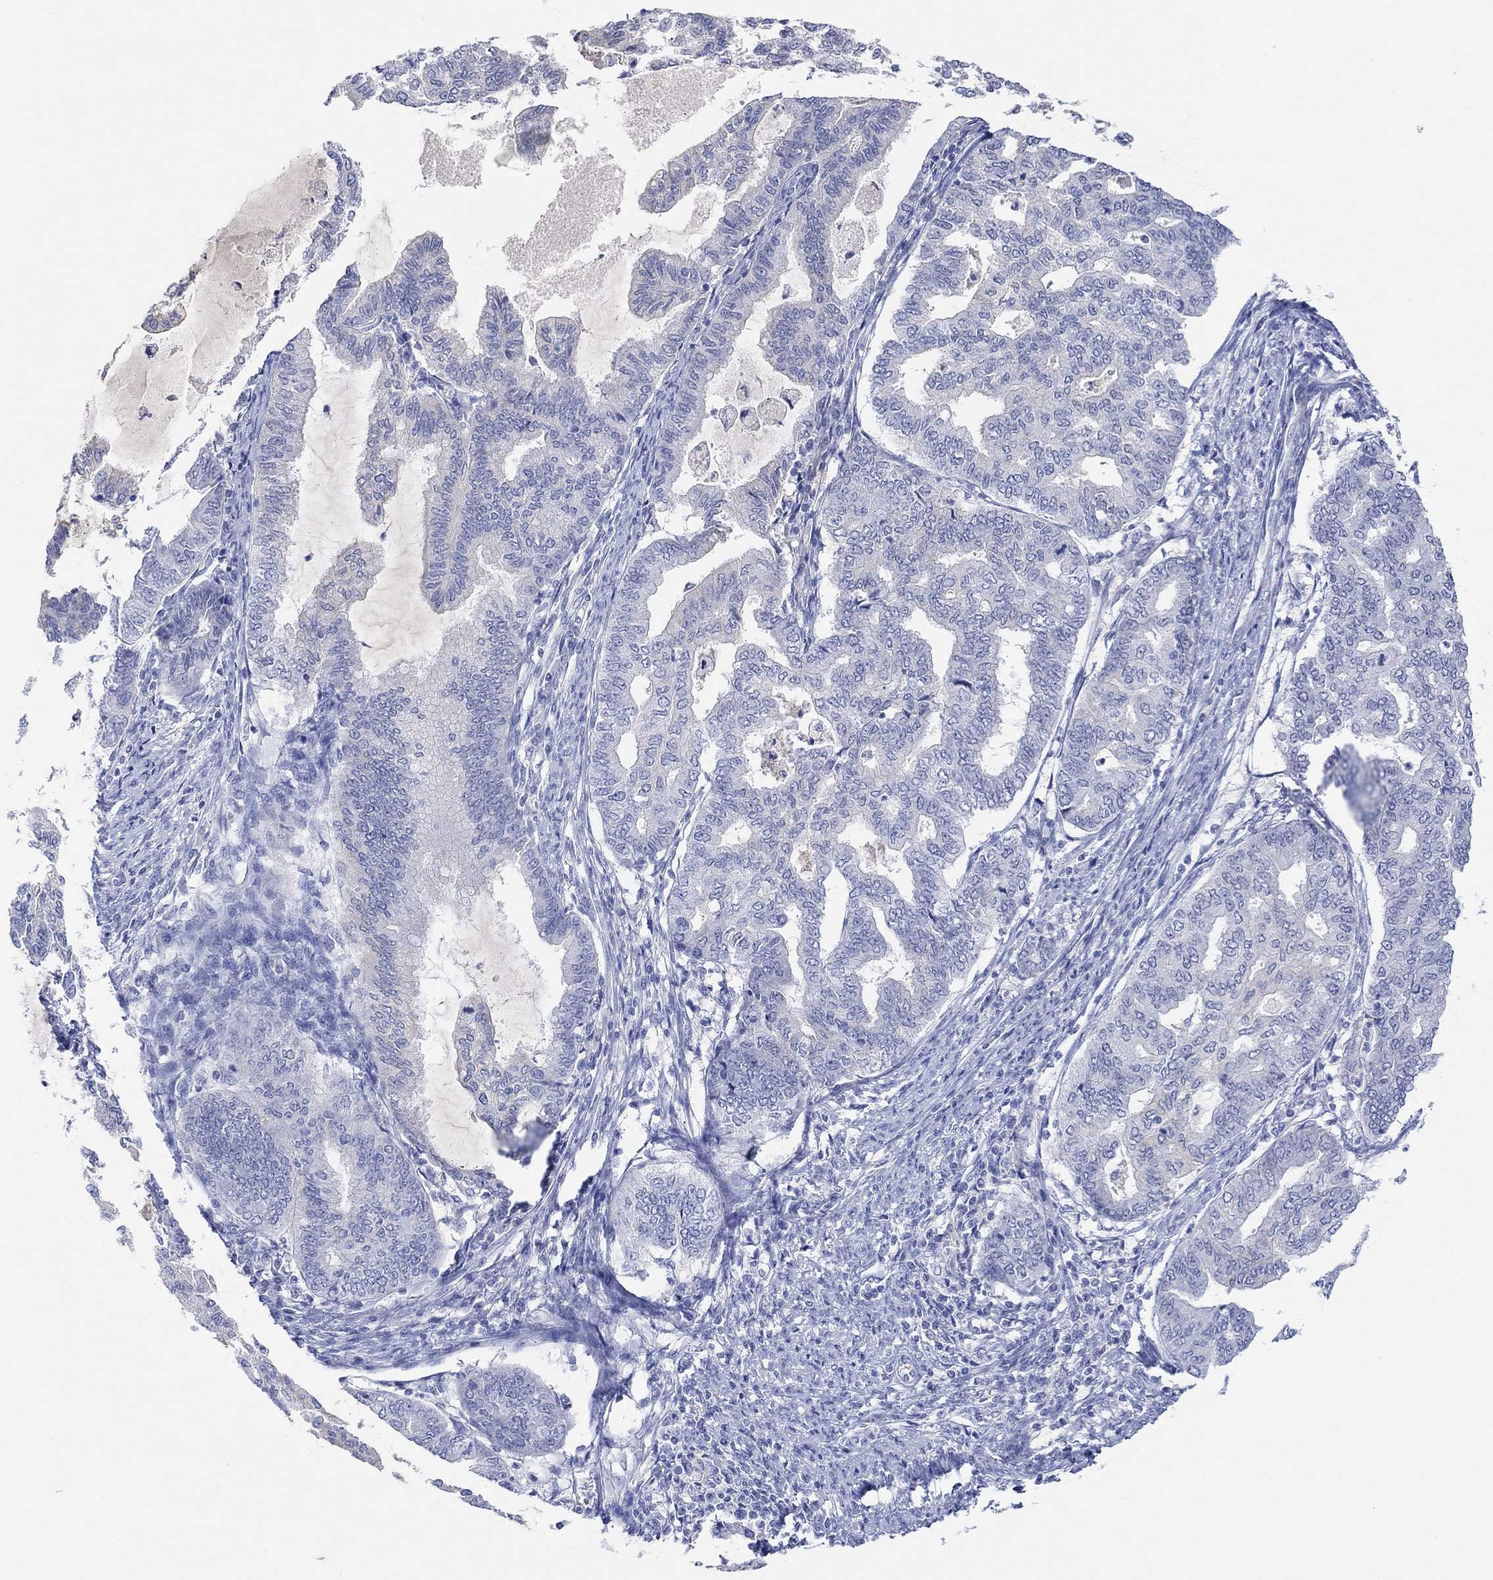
{"staining": {"intensity": "negative", "quantity": "none", "location": "none"}, "tissue": "endometrial cancer", "cell_type": "Tumor cells", "image_type": "cancer", "snomed": [{"axis": "morphology", "description": "Adenocarcinoma, NOS"}, {"axis": "topography", "description": "Endometrium"}], "caption": "Tumor cells are negative for protein expression in human endometrial adenocarcinoma. The staining was performed using DAB (3,3'-diaminobenzidine) to visualize the protein expression in brown, while the nuclei were stained in blue with hematoxylin (Magnification: 20x).", "gene": "TYR", "patient": {"sex": "female", "age": 79}}